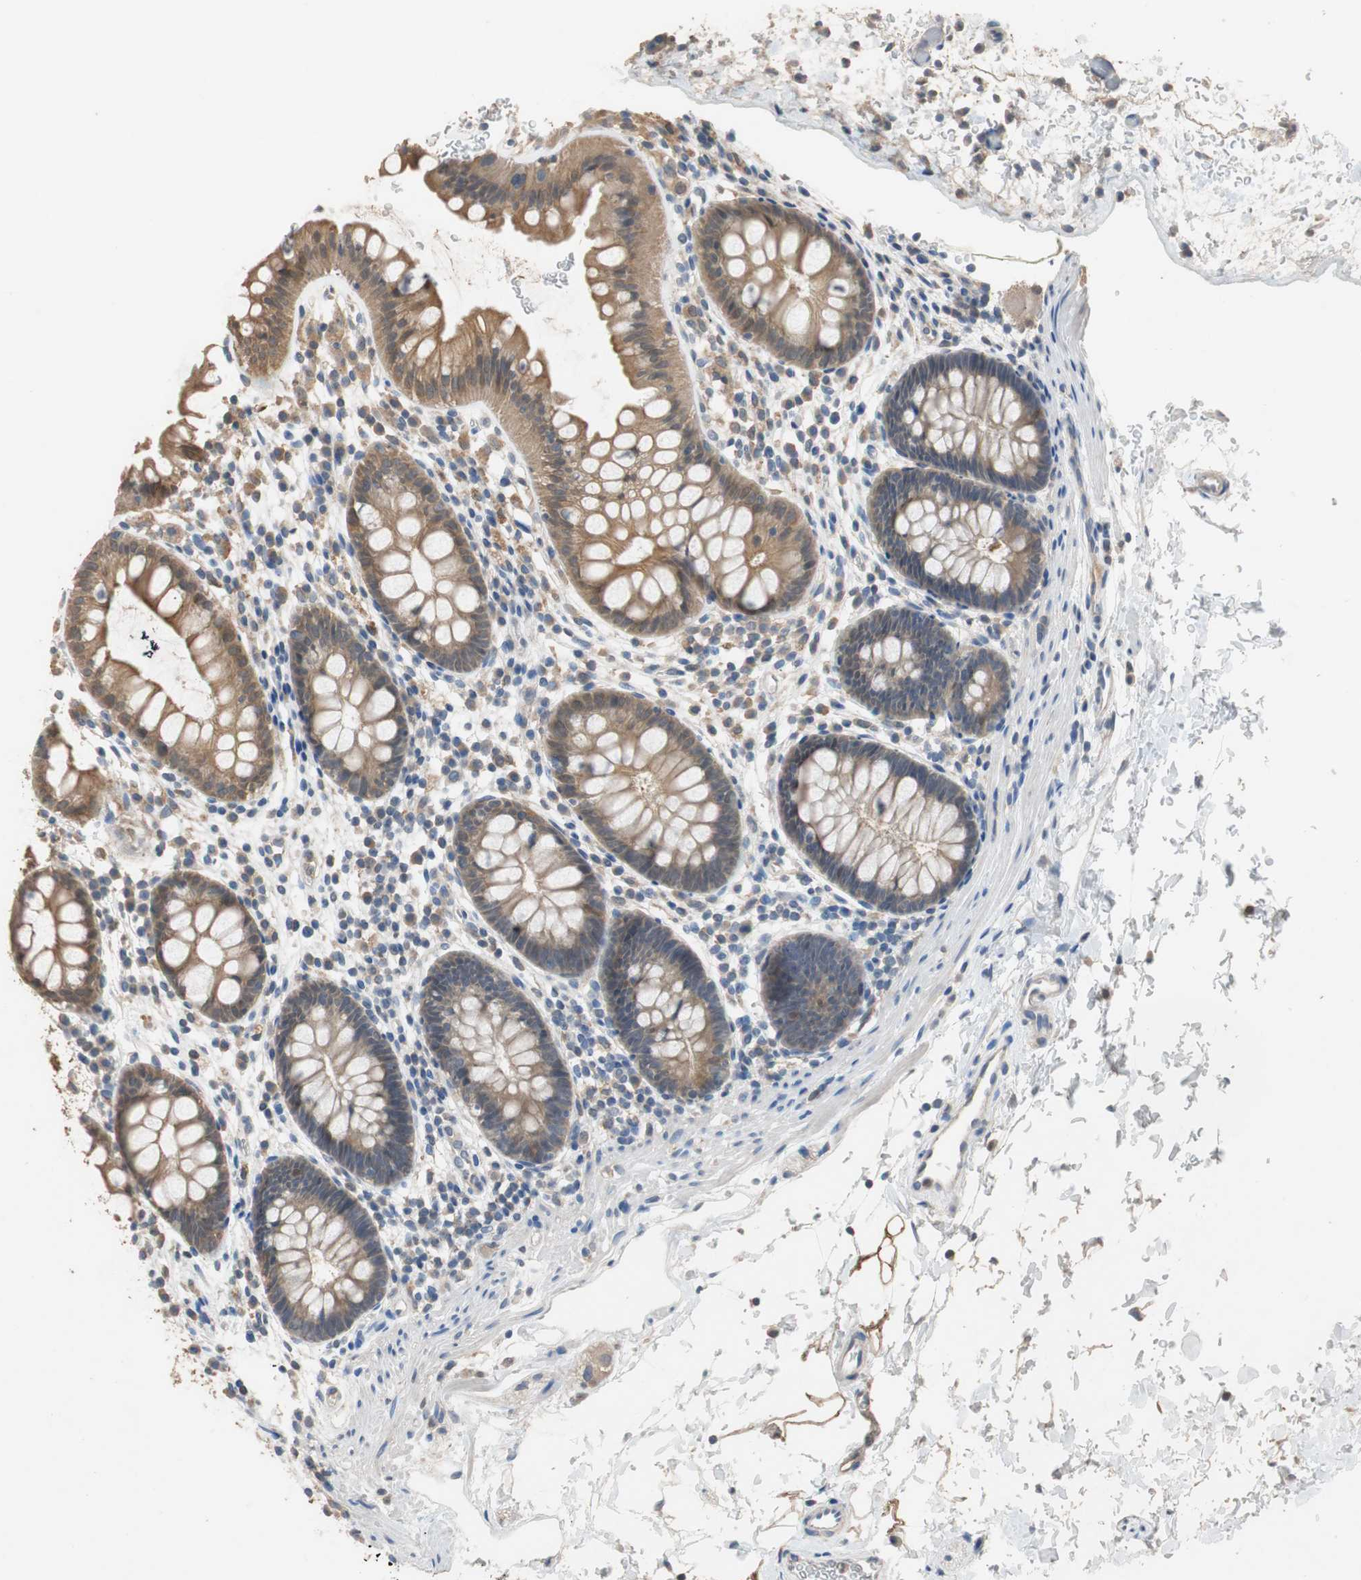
{"staining": {"intensity": "moderate", "quantity": ">75%", "location": "cytoplasmic/membranous"}, "tissue": "rectum", "cell_type": "Glandular cells", "image_type": "normal", "snomed": [{"axis": "morphology", "description": "Normal tissue, NOS"}, {"axis": "topography", "description": "Rectum"}], "caption": "Moderate cytoplasmic/membranous staining for a protein is present in approximately >75% of glandular cells of benign rectum using IHC.", "gene": "ADAP1", "patient": {"sex": "female", "age": 24}}